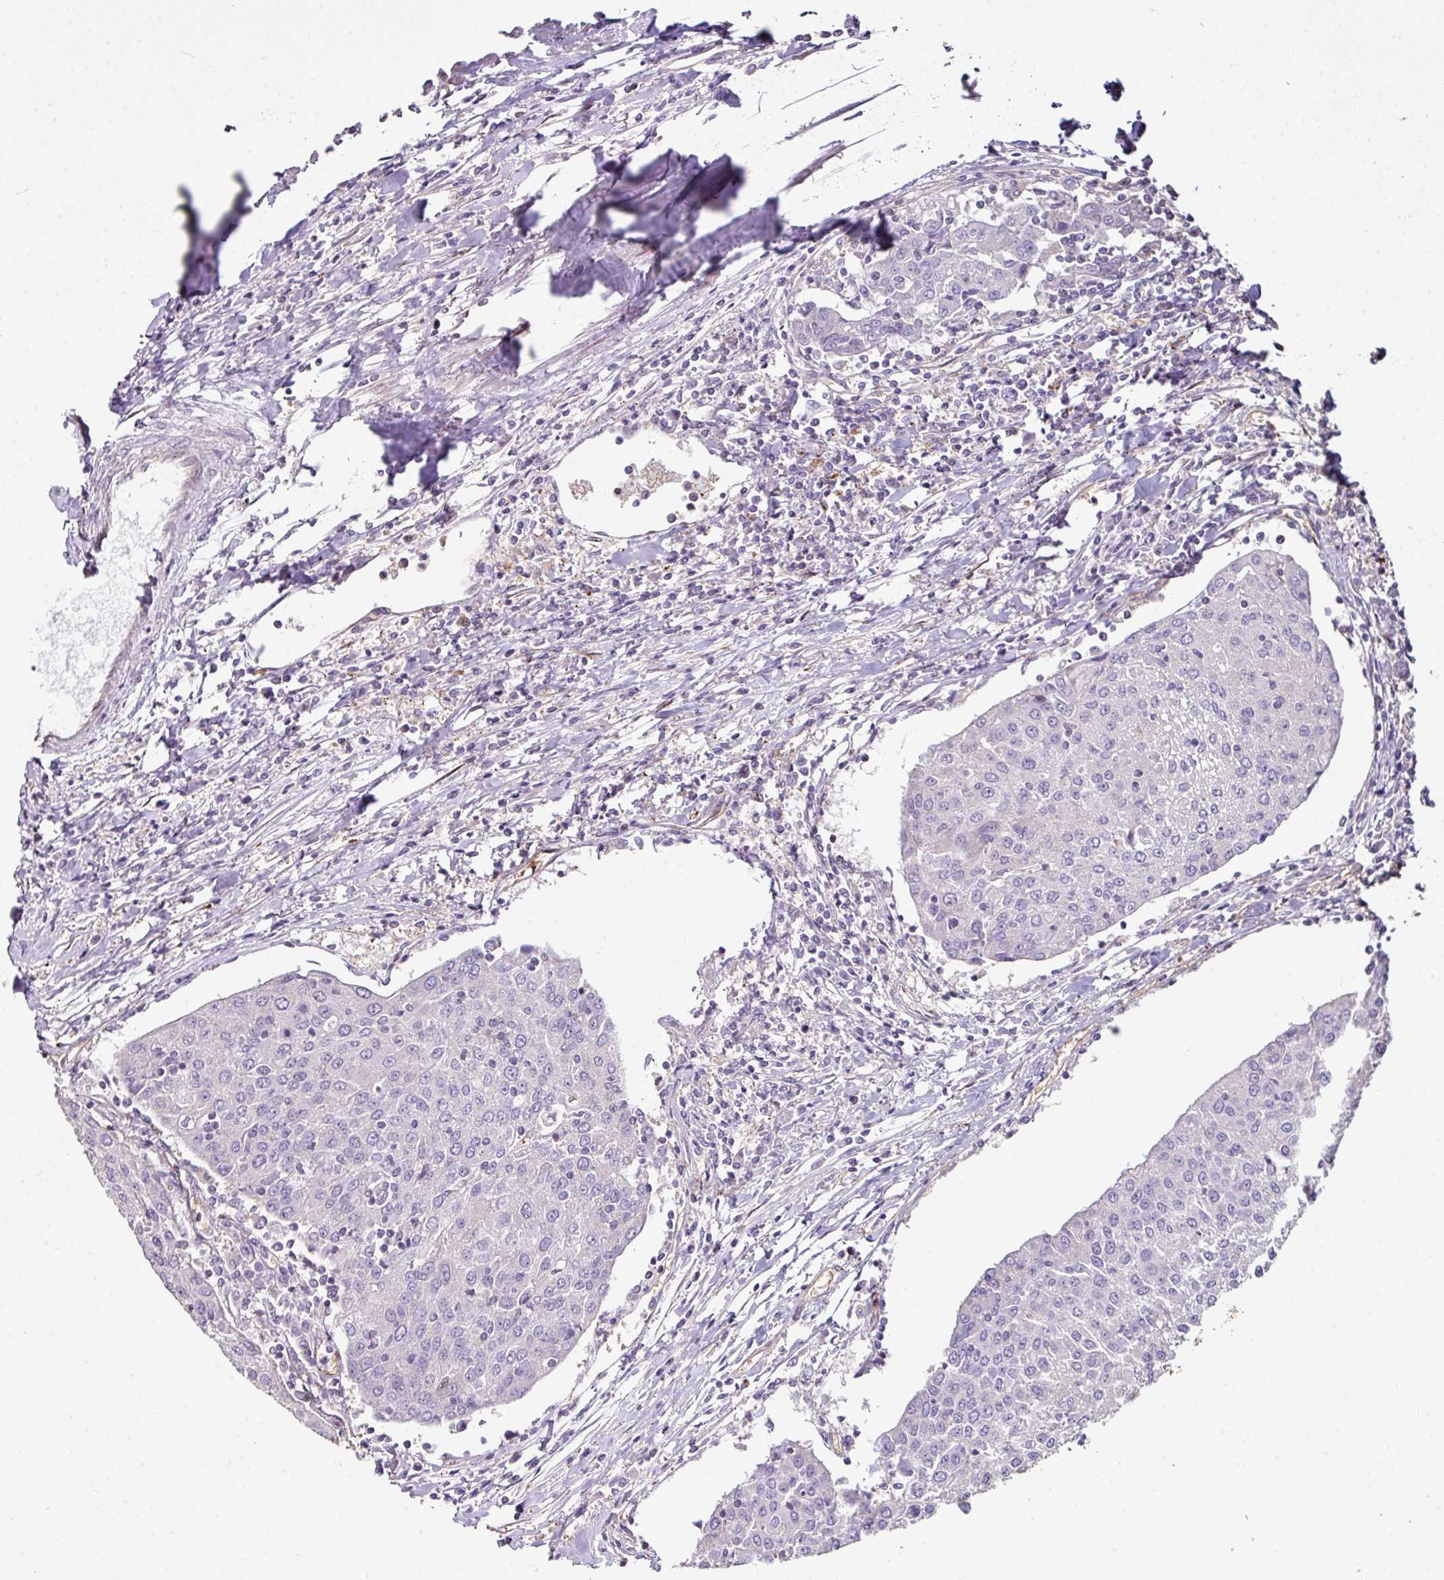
{"staining": {"intensity": "negative", "quantity": "none", "location": "none"}, "tissue": "urothelial cancer", "cell_type": "Tumor cells", "image_type": "cancer", "snomed": [{"axis": "morphology", "description": "Urothelial carcinoma, High grade"}, {"axis": "topography", "description": "Urinary bladder"}], "caption": "Image shows no protein positivity in tumor cells of high-grade urothelial carcinoma tissue. (Stains: DAB IHC with hematoxylin counter stain, Microscopy: brightfield microscopy at high magnification).", "gene": "ANO9", "patient": {"sex": "female", "age": 85}}